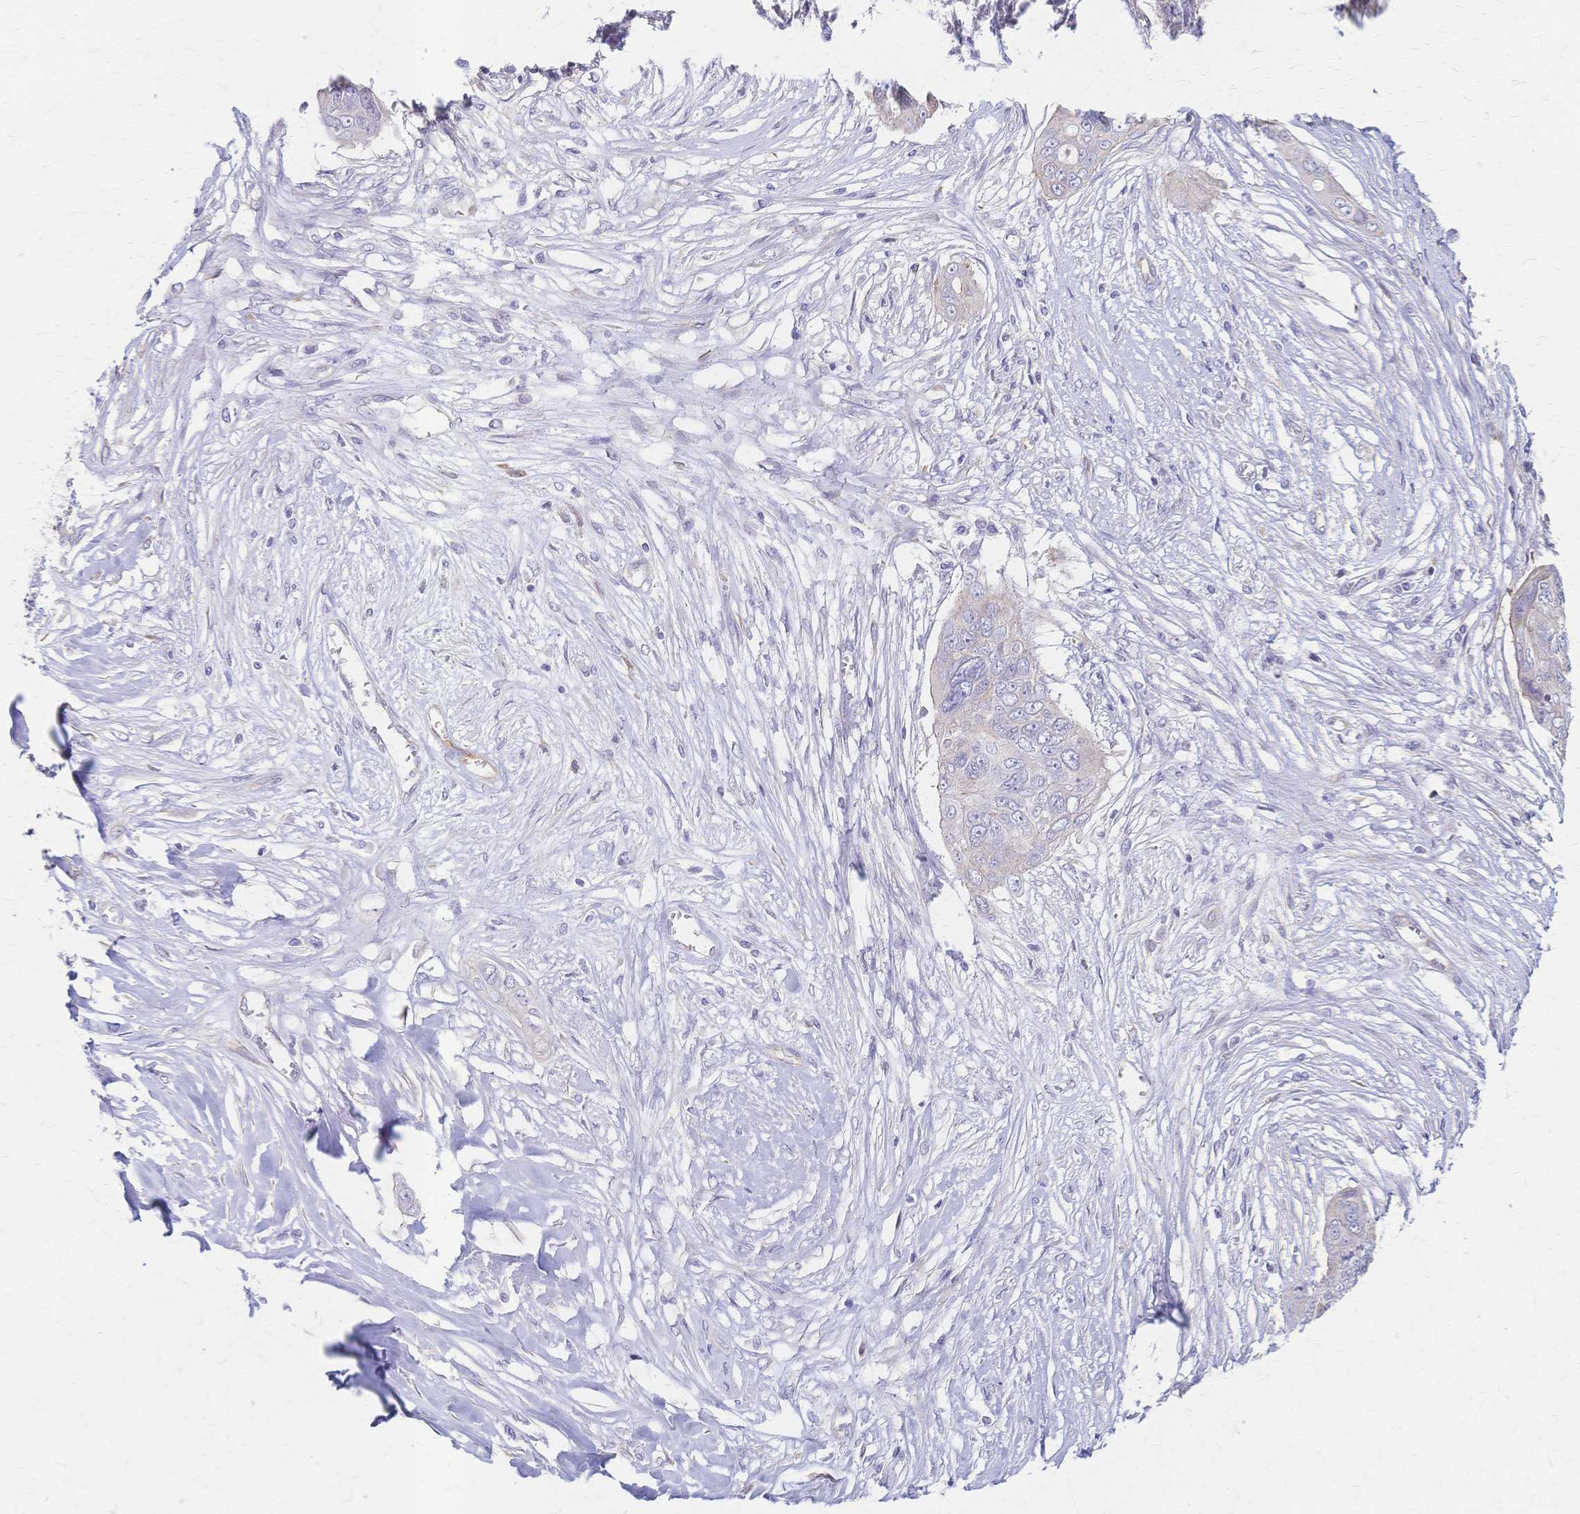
{"staining": {"intensity": "weak", "quantity": "<25%", "location": "cytoplasmic/membranous"}, "tissue": "ovarian cancer", "cell_type": "Tumor cells", "image_type": "cancer", "snomed": [{"axis": "morphology", "description": "Carcinoma, endometroid"}, {"axis": "topography", "description": "Ovary"}], "caption": "Tumor cells show no significant protein positivity in ovarian cancer. The staining was performed using DAB to visualize the protein expression in brown, while the nuclei were stained in blue with hematoxylin (Magnification: 20x).", "gene": "CYB5A", "patient": {"sex": "female", "age": 70}}